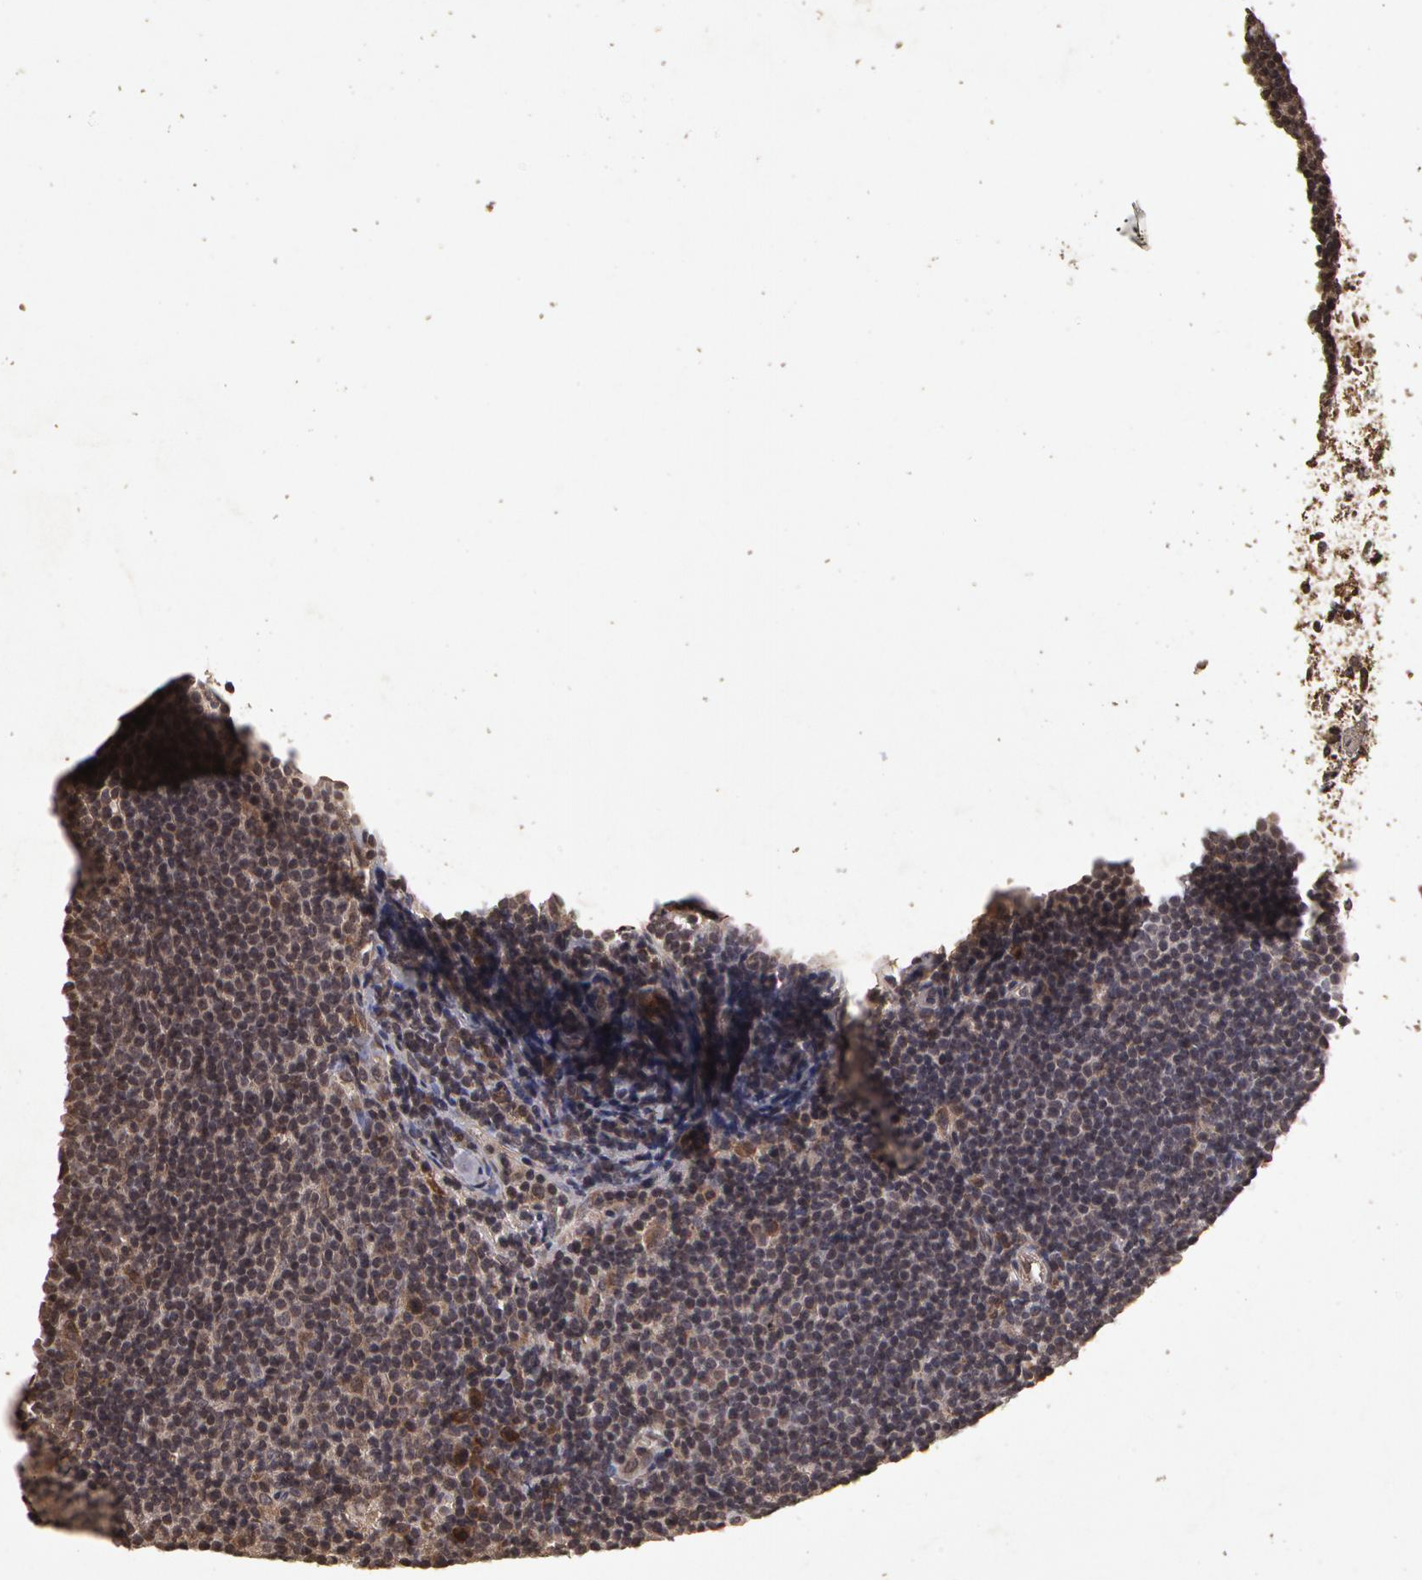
{"staining": {"intensity": "negative", "quantity": "none", "location": "none"}, "tissue": "lymphoma", "cell_type": "Tumor cells", "image_type": "cancer", "snomed": [{"axis": "morphology", "description": "Malignant lymphoma, non-Hodgkin's type, Low grade"}, {"axis": "topography", "description": "Lymph node"}], "caption": "The micrograph displays no staining of tumor cells in low-grade malignant lymphoma, non-Hodgkin's type. (Immunohistochemistry, brightfield microscopy, high magnification).", "gene": "CALR", "patient": {"sex": "male", "age": 49}}